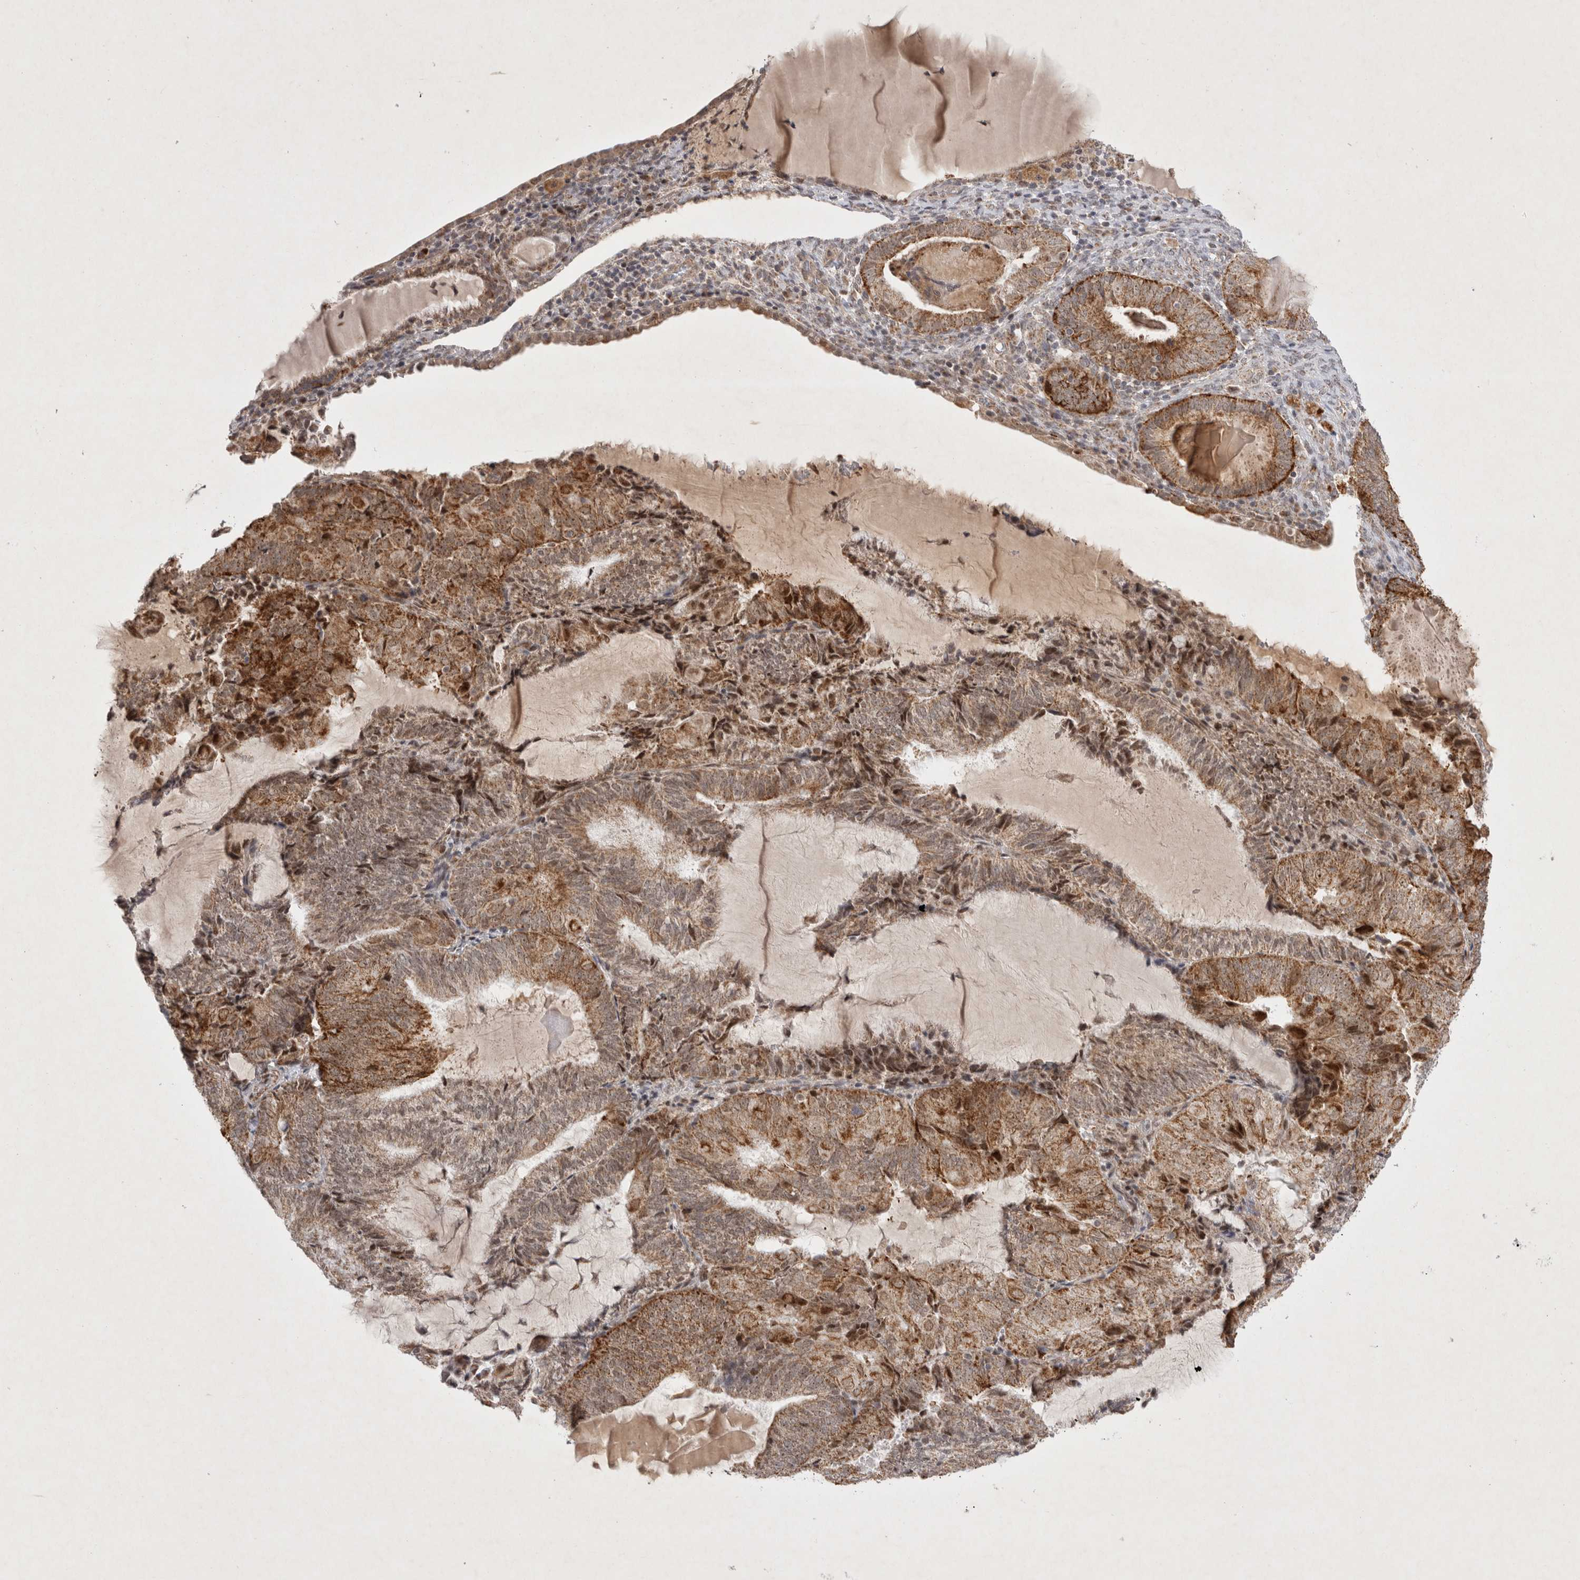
{"staining": {"intensity": "moderate", "quantity": ">75%", "location": "cytoplasmic/membranous,nuclear"}, "tissue": "endometrial cancer", "cell_type": "Tumor cells", "image_type": "cancer", "snomed": [{"axis": "morphology", "description": "Adenocarcinoma, NOS"}, {"axis": "topography", "description": "Endometrium"}], "caption": "Human endometrial adenocarcinoma stained with a protein marker shows moderate staining in tumor cells.", "gene": "MRPL37", "patient": {"sex": "female", "age": 81}}